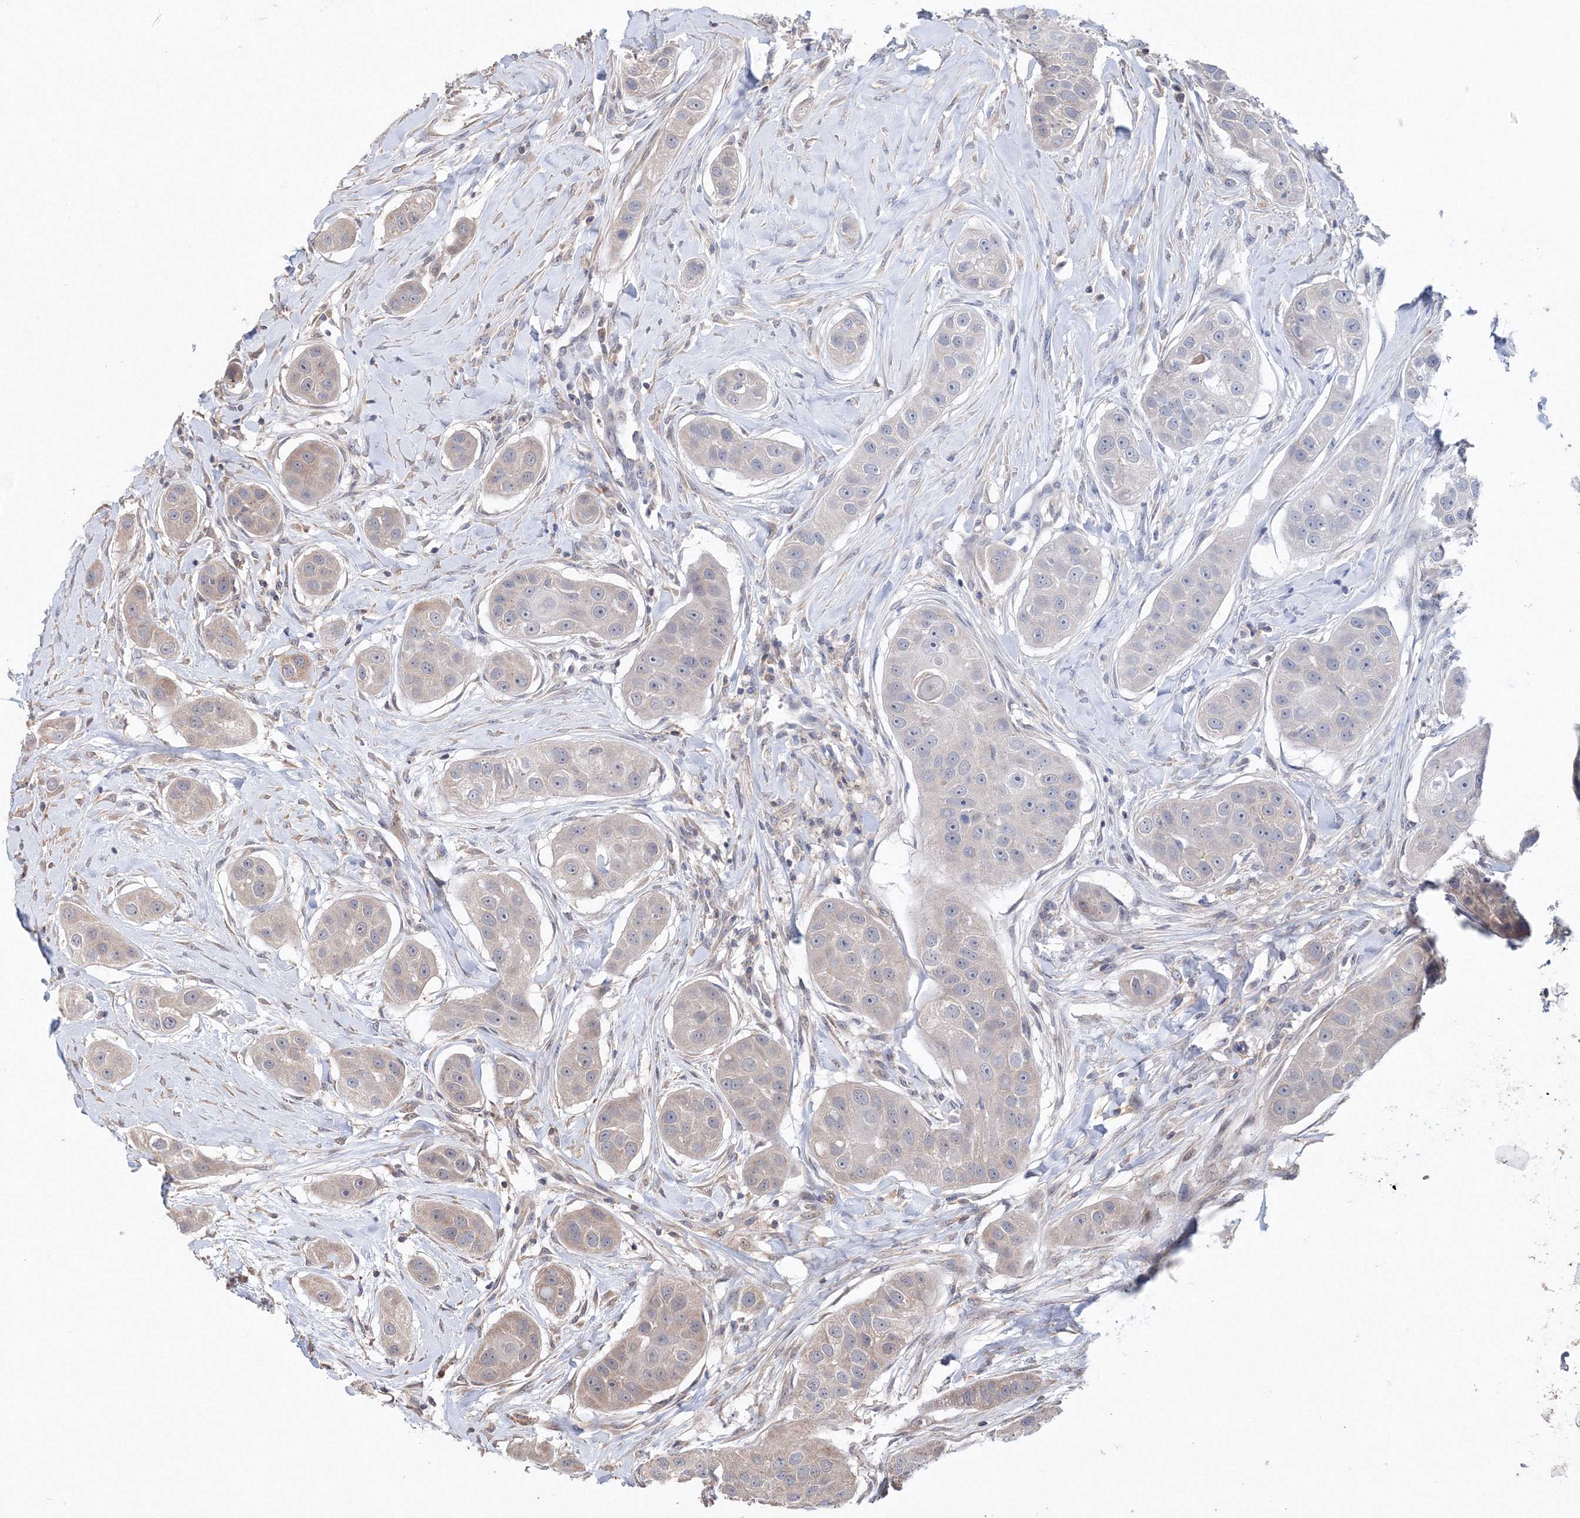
{"staining": {"intensity": "negative", "quantity": "none", "location": "none"}, "tissue": "head and neck cancer", "cell_type": "Tumor cells", "image_type": "cancer", "snomed": [{"axis": "morphology", "description": "Normal tissue, NOS"}, {"axis": "morphology", "description": "Squamous cell carcinoma, NOS"}, {"axis": "topography", "description": "Skeletal muscle"}, {"axis": "topography", "description": "Head-Neck"}], "caption": "Immunohistochemistry of head and neck cancer exhibits no staining in tumor cells. (Stains: DAB immunohistochemistry (IHC) with hematoxylin counter stain, Microscopy: brightfield microscopy at high magnification).", "gene": "PPP2R2B", "patient": {"sex": "male", "age": 51}}